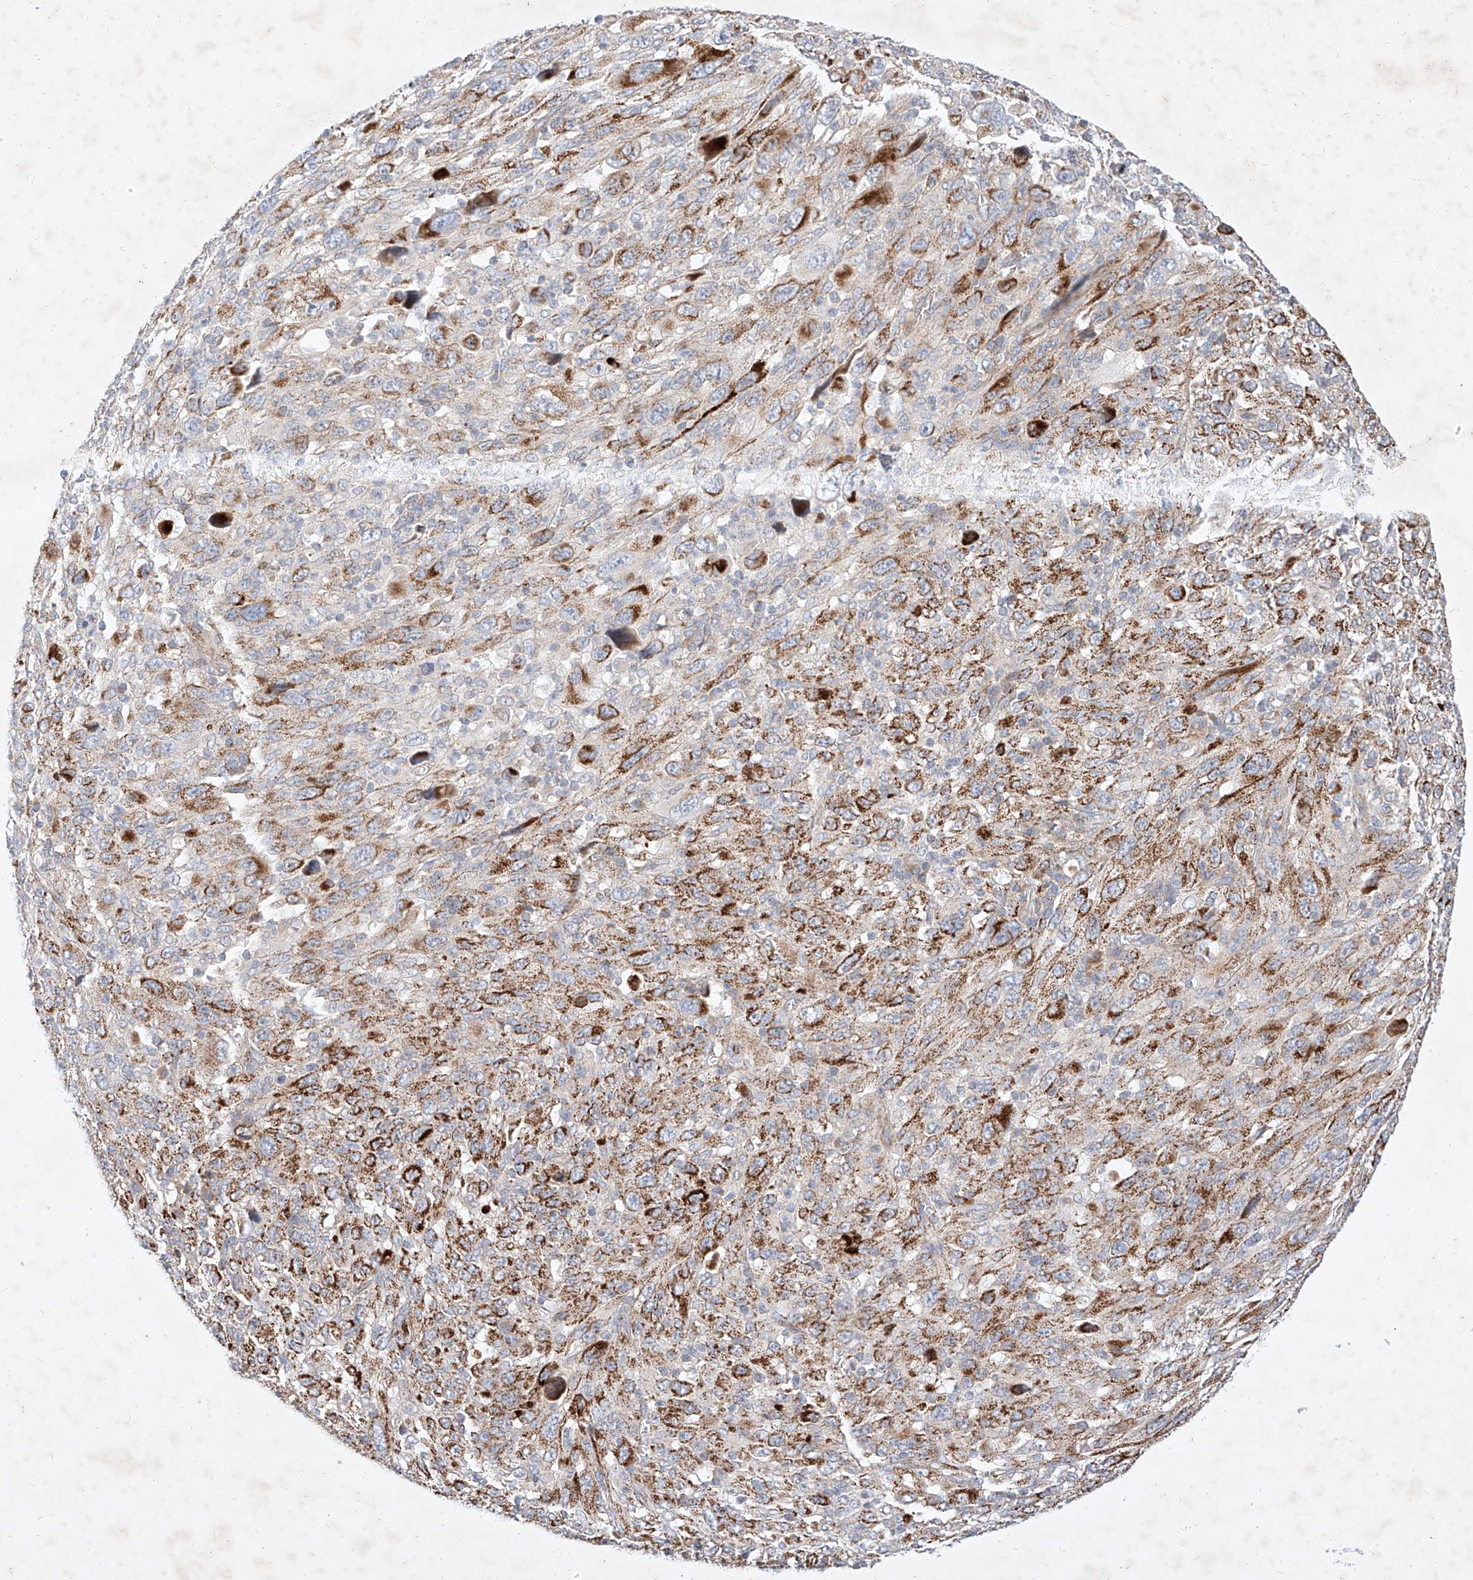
{"staining": {"intensity": "strong", "quantity": "25%-75%", "location": "cytoplasmic/membranous"}, "tissue": "melanoma", "cell_type": "Tumor cells", "image_type": "cancer", "snomed": [{"axis": "morphology", "description": "Malignant melanoma, Metastatic site"}, {"axis": "topography", "description": "Skin"}], "caption": "Strong cytoplasmic/membranous staining is appreciated in approximately 25%-75% of tumor cells in malignant melanoma (metastatic site).", "gene": "OSGEPL1", "patient": {"sex": "female", "age": 56}}